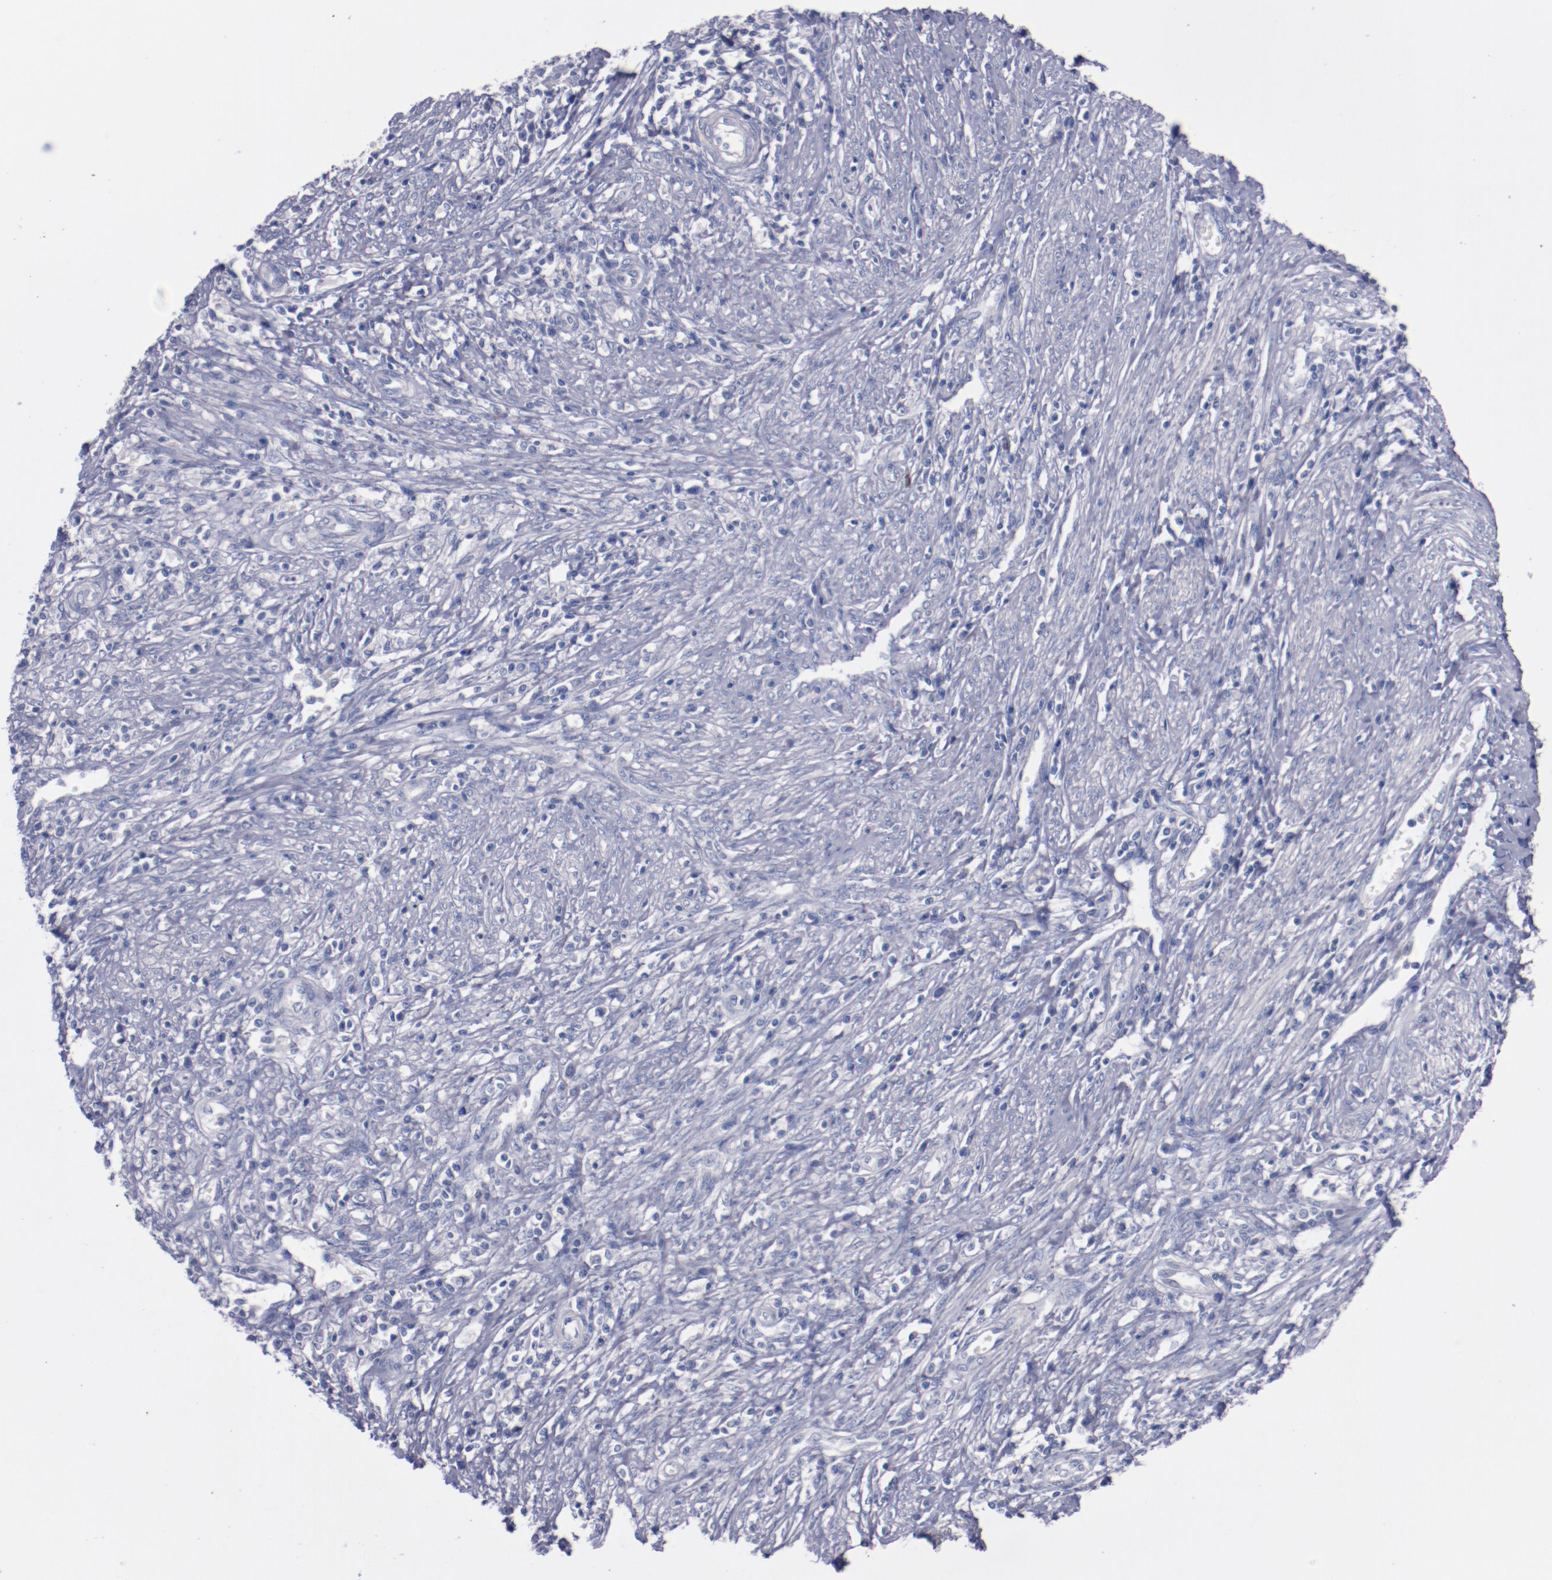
{"staining": {"intensity": "negative", "quantity": "none", "location": "none"}, "tissue": "cervical cancer", "cell_type": "Tumor cells", "image_type": "cancer", "snomed": [{"axis": "morphology", "description": "Adenocarcinoma, NOS"}, {"axis": "topography", "description": "Cervix"}], "caption": "Adenocarcinoma (cervical) stained for a protein using IHC demonstrates no staining tumor cells.", "gene": "CNTNAP2", "patient": {"sex": "female", "age": 36}}